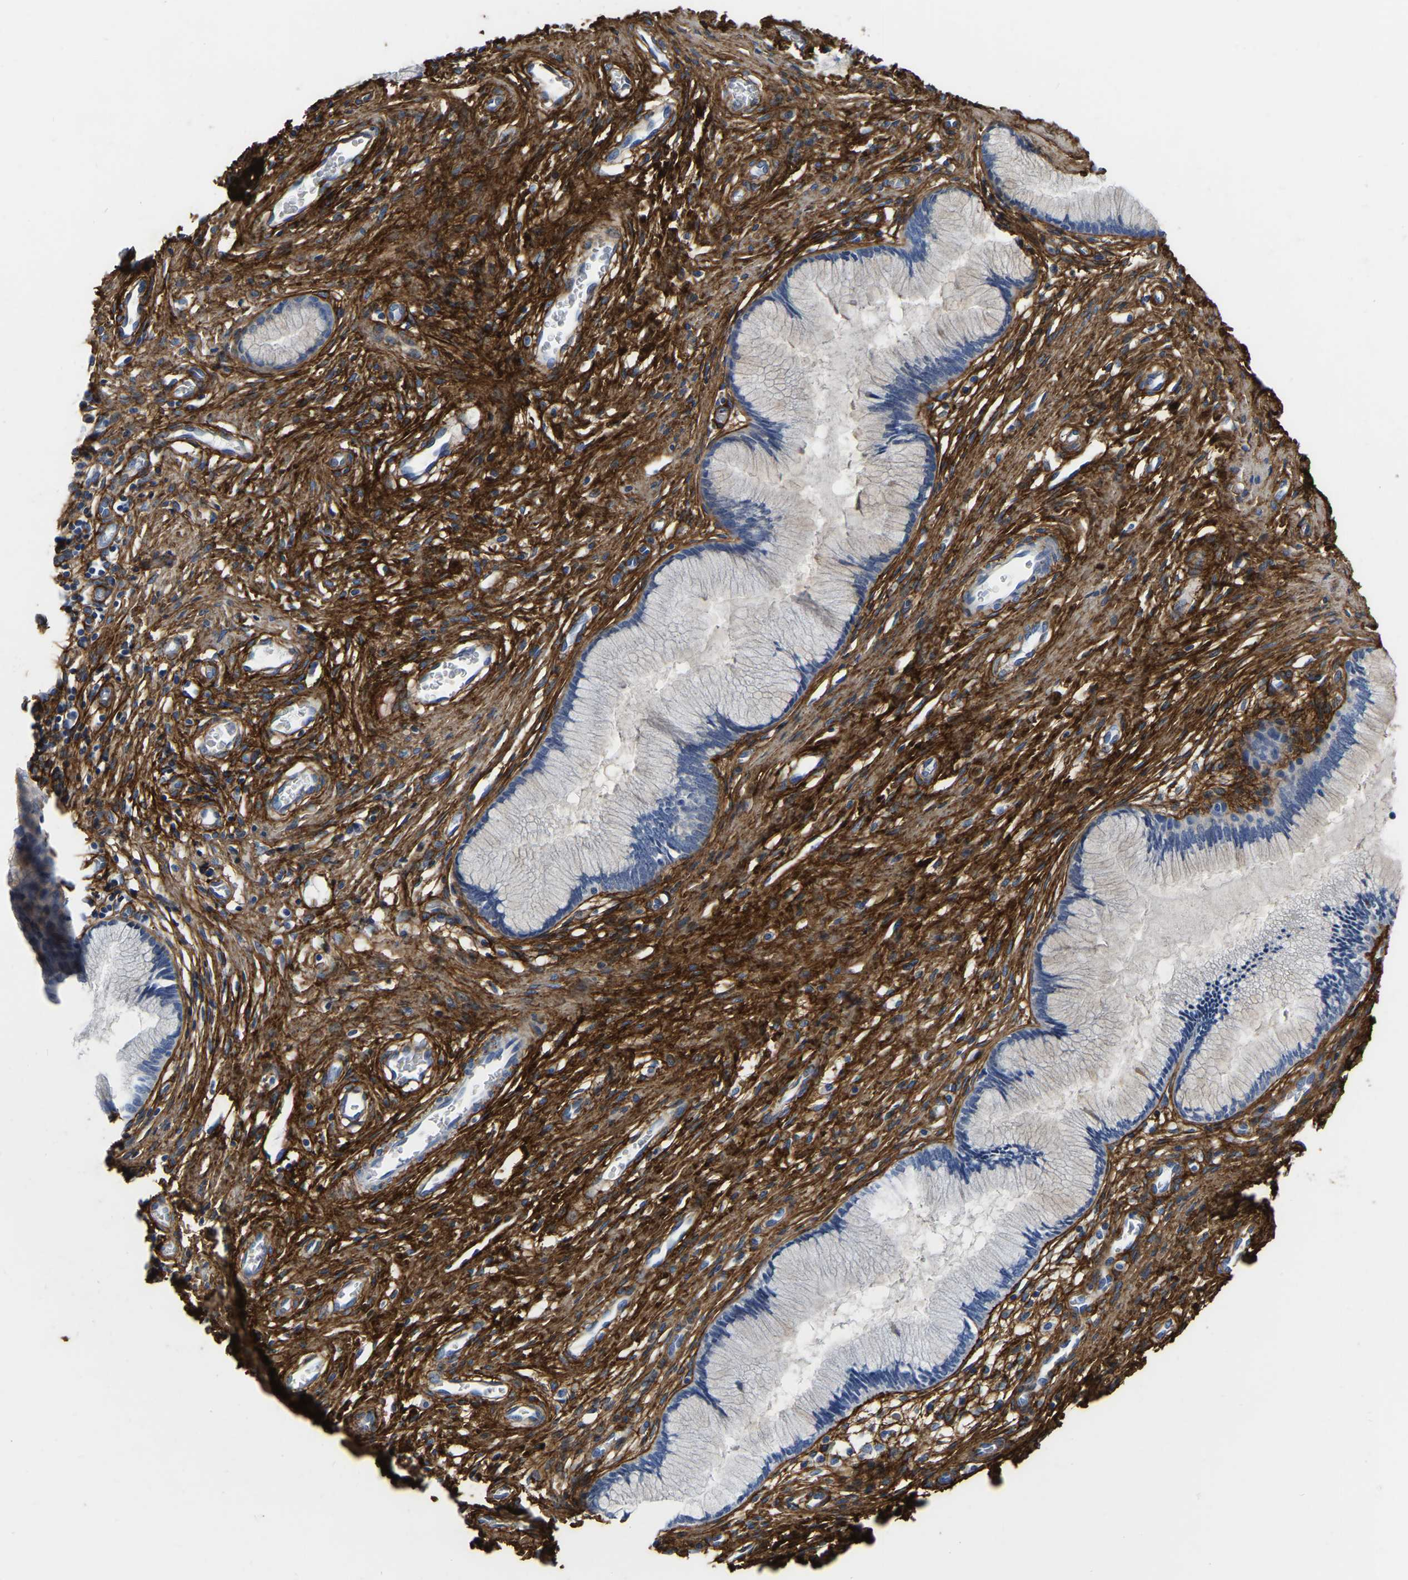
{"staining": {"intensity": "negative", "quantity": "none", "location": "none"}, "tissue": "cervix", "cell_type": "Glandular cells", "image_type": "normal", "snomed": [{"axis": "morphology", "description": "Normal tissue, NOS"}, {"axis": "topography", "description": "Cervix"}], "caption": "The immunohistochemistry (IHC) image has no significant positivity in glandular cells of cervix. The staining is performed using DAB (3,3'-diaminobenzidine) brown chromogen with nuclei counter-stained in using hematoxylin.", "gene": "COL6A1", "patient": {"sex": "female", "age": 55}}